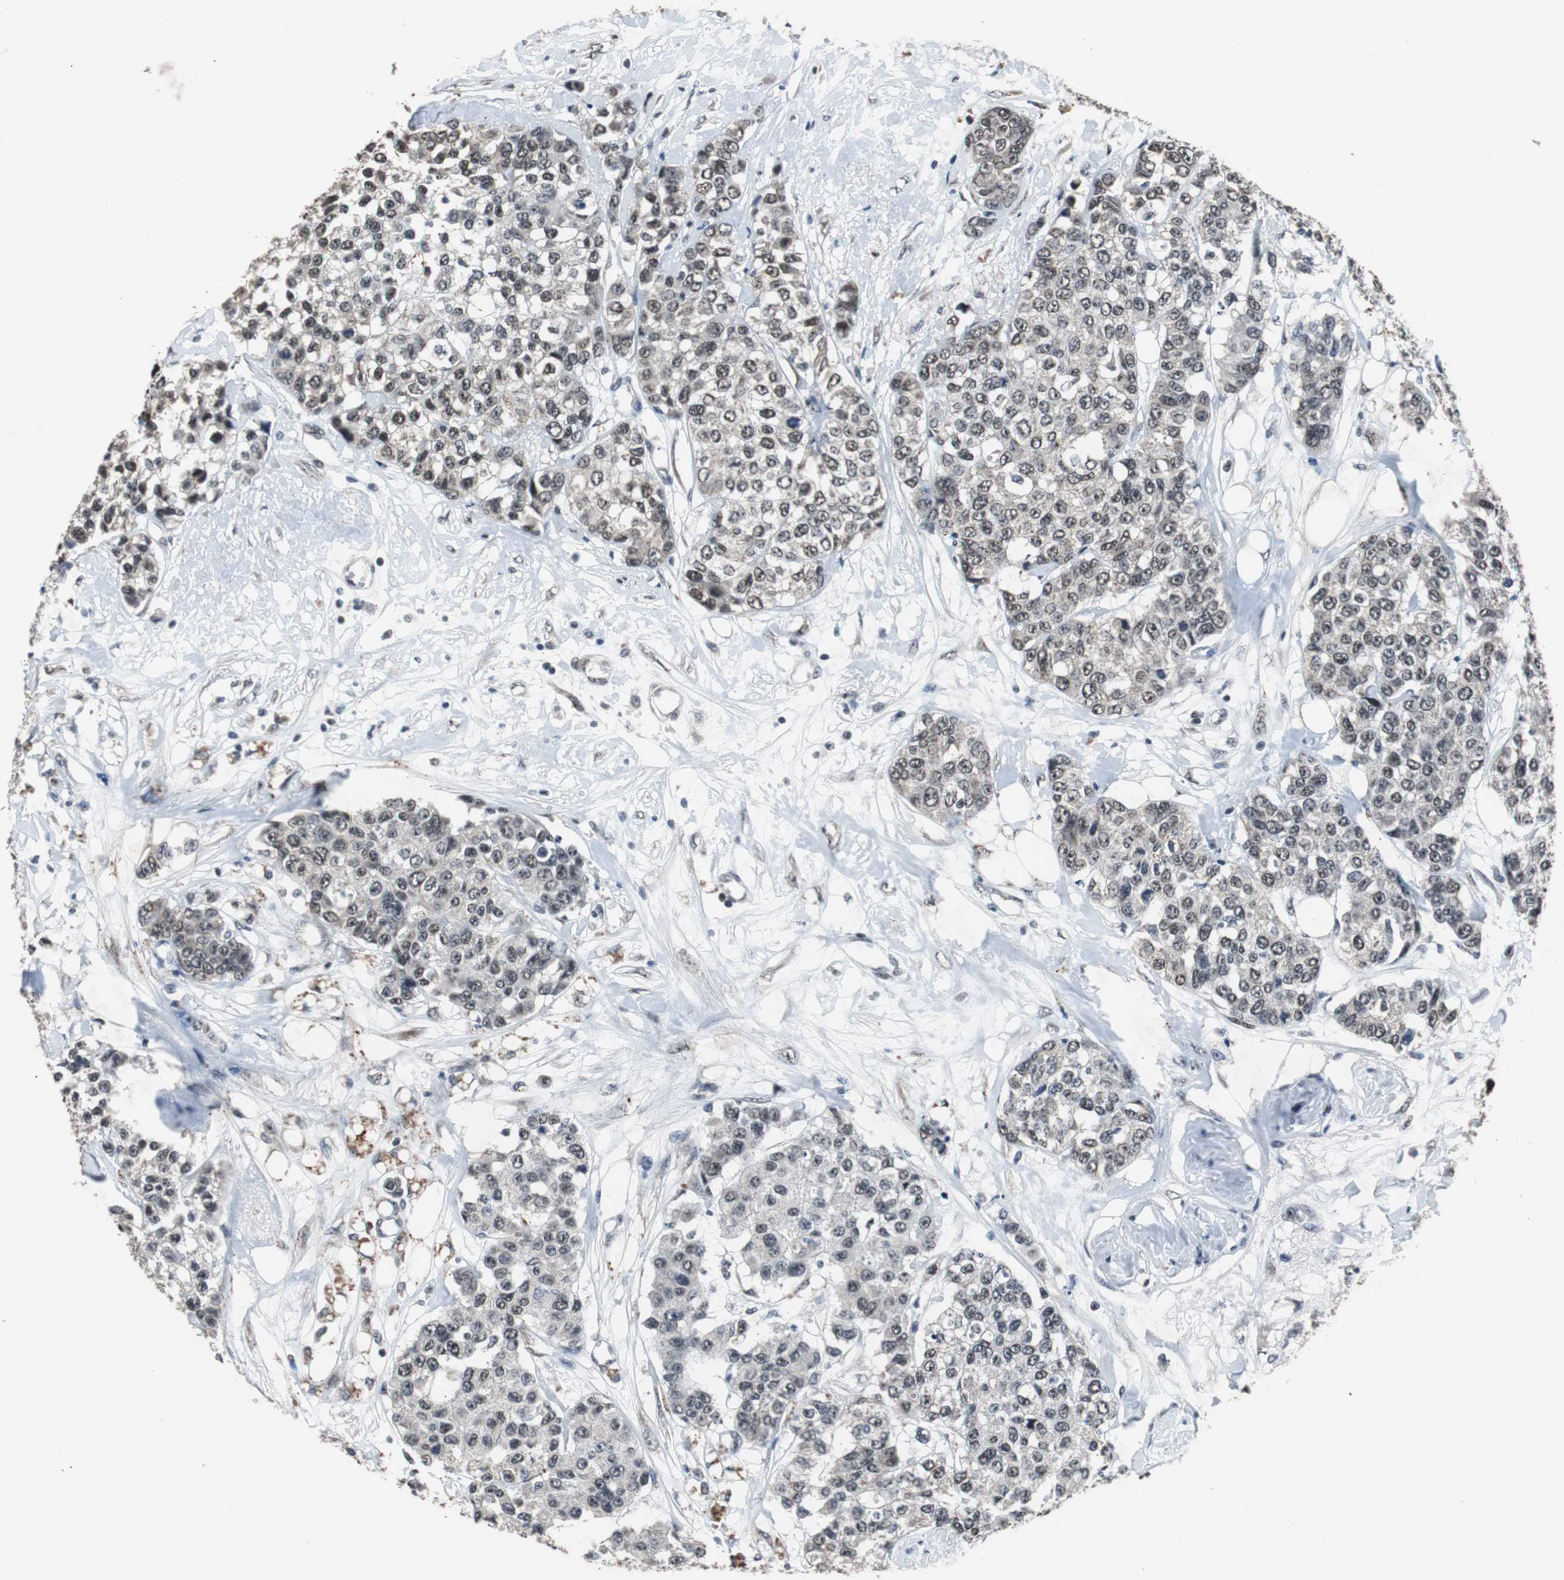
{"staining": {"intensity": "weak", "quantity": "25%-75%", "location": "nuclear"}, "tissue": "breast cancer", "cell_type": "Tumor cells", "image_type": "cancer", "snomed": [{"axis": "morphology", "description": "Duct carcinoma"}, {"axis": "topography", "description": "Breast"}], "caption": "Human intraductal carcinoma (breast) stained with a protein marker reveals weak staining in tumor cells.", "gene": "USP28", "patient": {"sex": "female", "age": 51}}